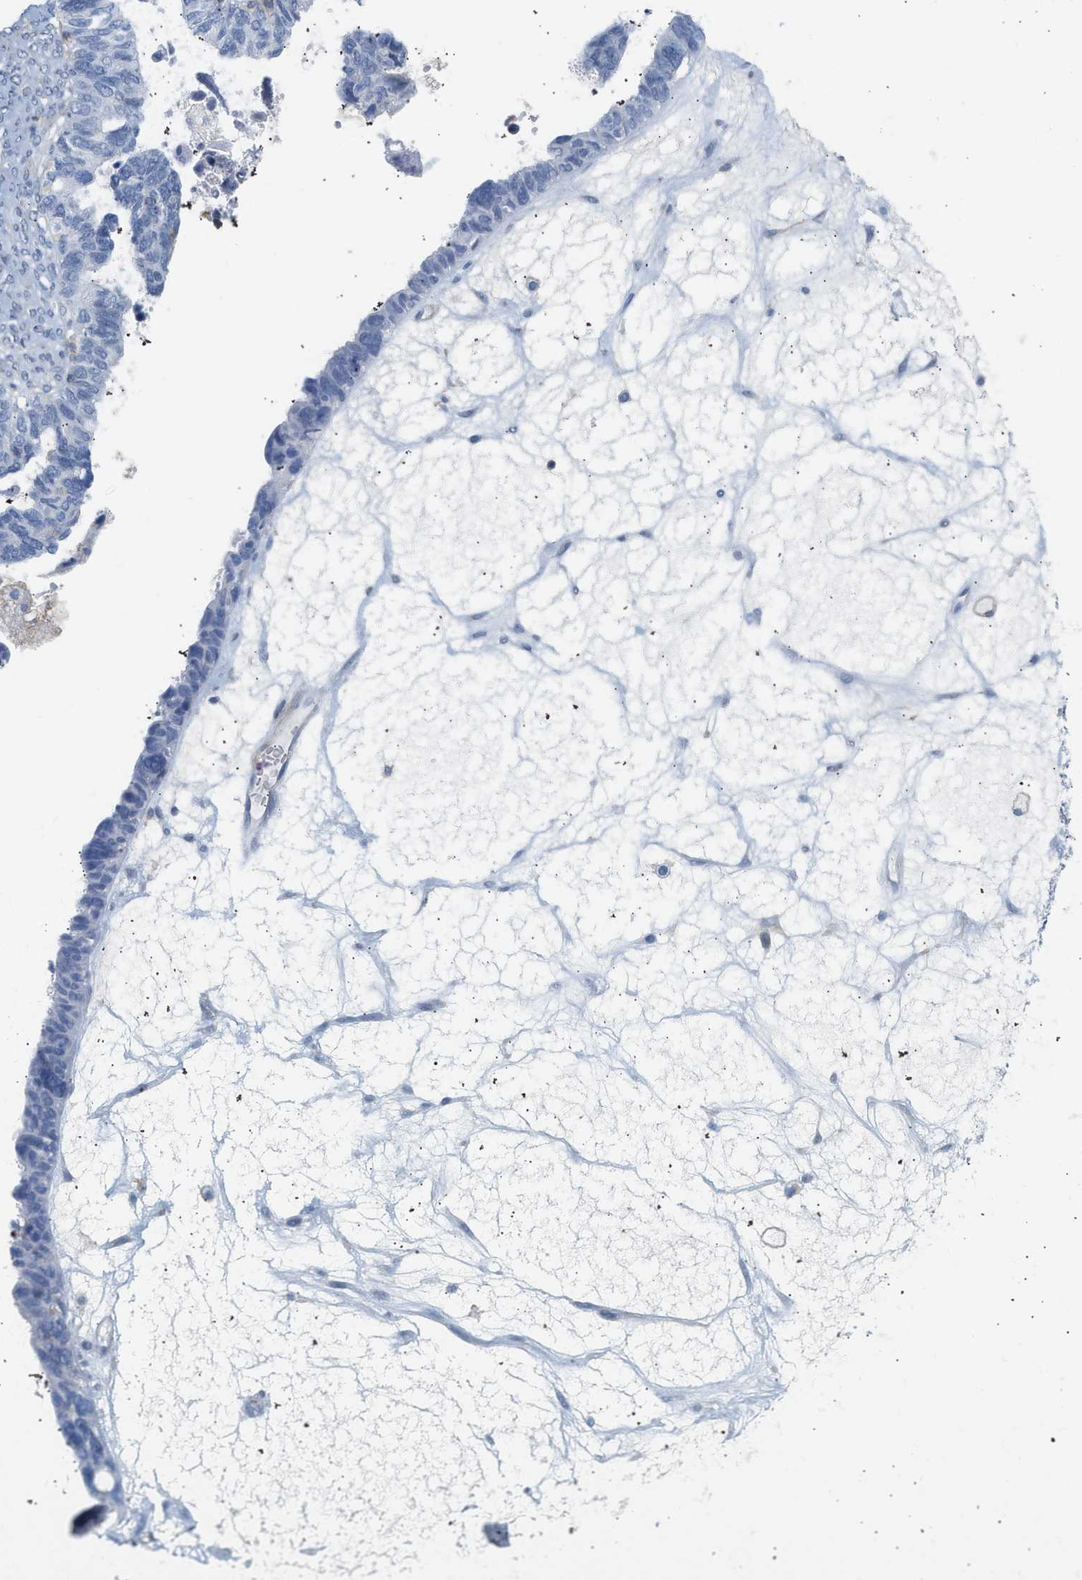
{"staining": {"intensity": "negative", "quantity": "none", "location": "none"}, "tissue": "ovarian cancer", "cell_type": "Tumor cells", "image_type": "cancer", "snomed": [{"axis": "morphology", "description": "Cystadenocarcinoma, serous, NOS"}, {"axis": "topography", "description": "Ovary"}], "caption": "Immunohistochemical staining of human ovarian serous cystadenocarcinoma shows no significant staining in tumor cells.", "gene": "BVES", "patient": {"sex": "female", "age": 79}}